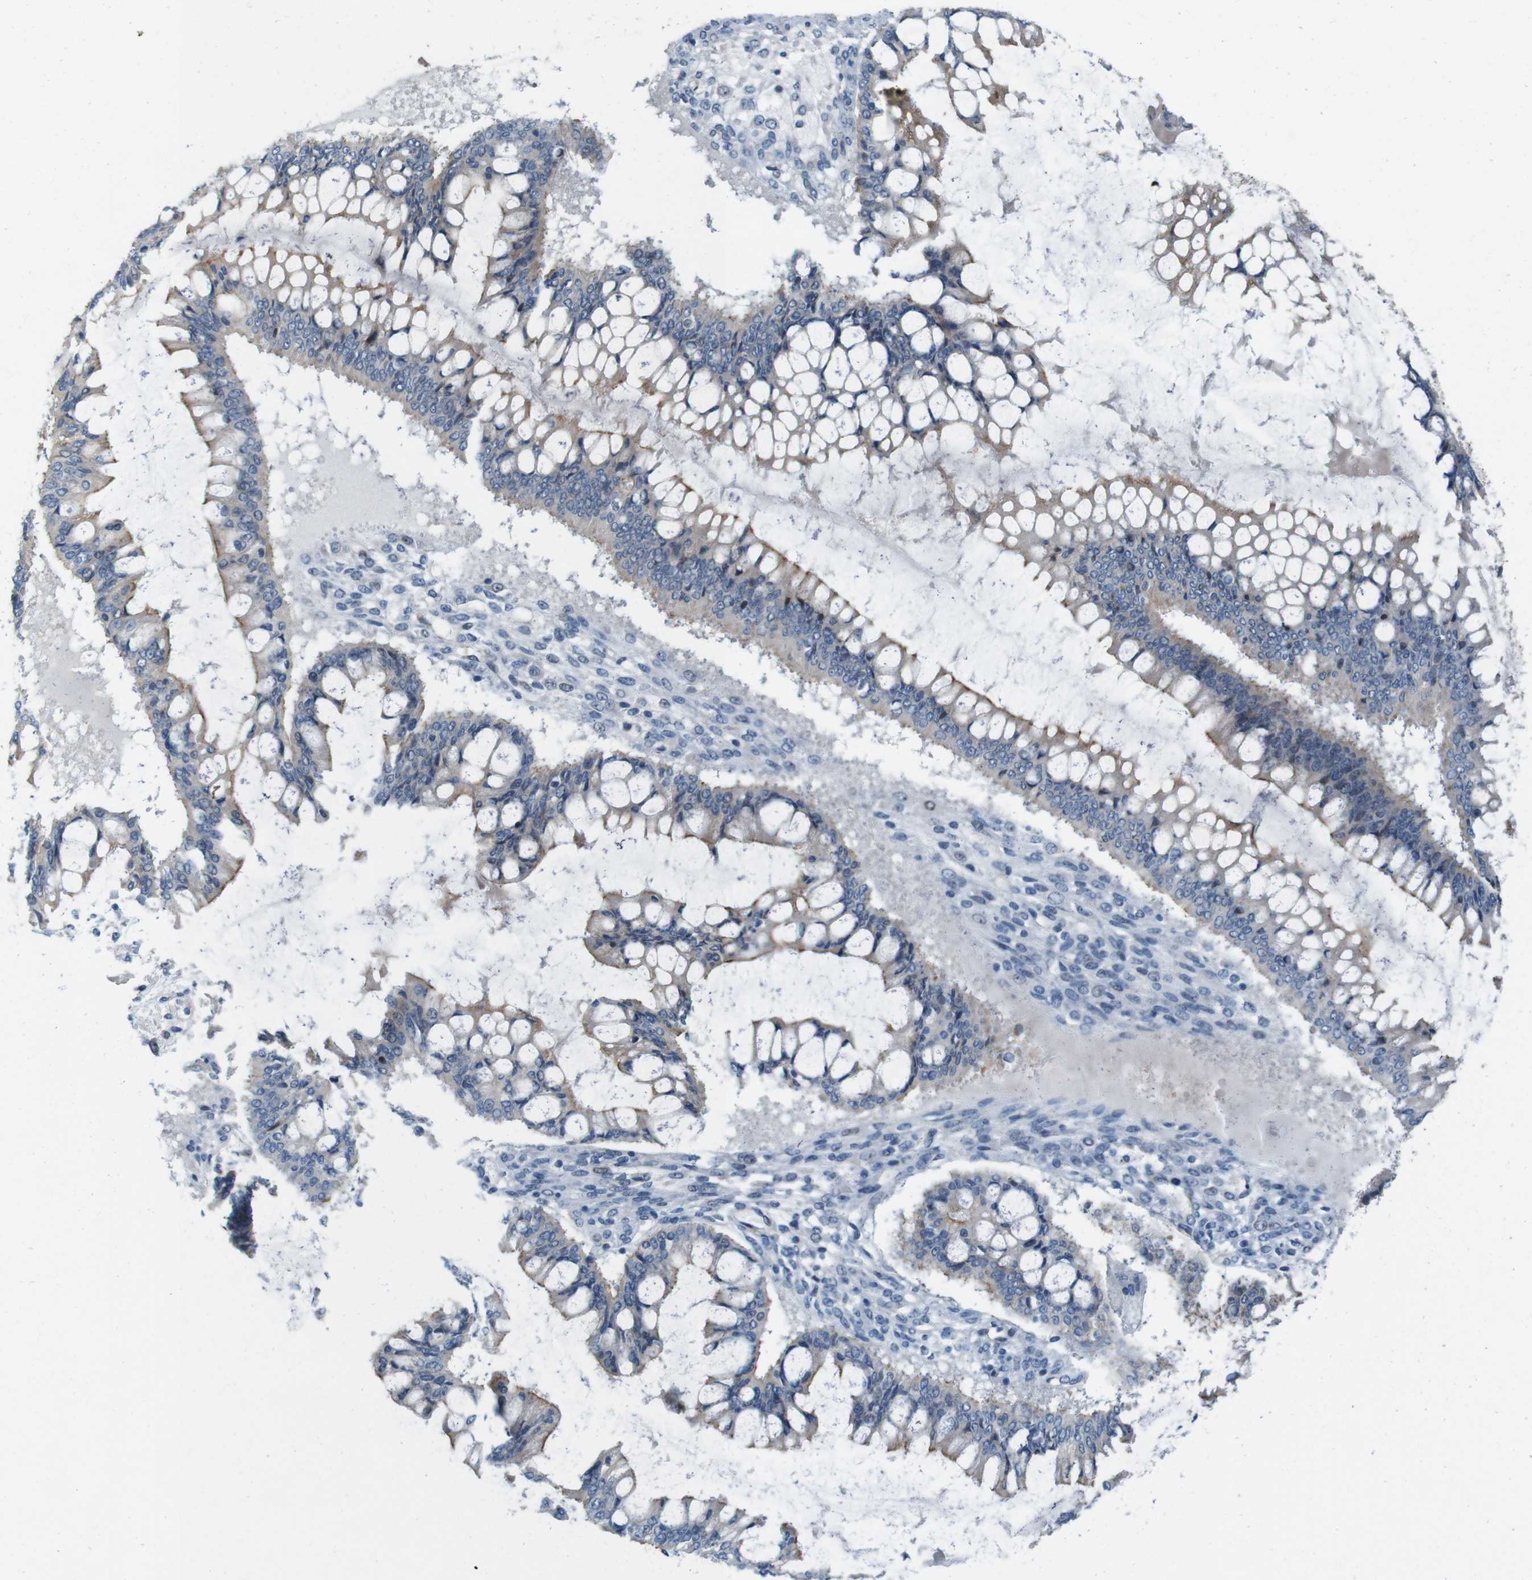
{"staining": {"intensity": "weak", "quantity": "25%-75%", "location": "cytoplasmic/membranous"}, "tissue": "ovarian cancer", "cell_type": "Tumor cells", "image_type": "cancer", "snomed": [{"axis": "morphology", "description": "Cystadenocarcinoma, mucinous, NOS"}, {"axis": "topography", "description": "Ovary"}], "caption": "High-magnification brightfield microscopy of ovarian cancer stained with DAB (brown) and counterstained with hematoxylin (blue). tumor cells exhibit weak cytoplasmic/membranous positivity is seen in about25%-75% of cells. (brown staining indicates protein expression, while blue staining denotes nuclei).", "gene": "SKI", "patient": {"sex": "female", "age": 73}}